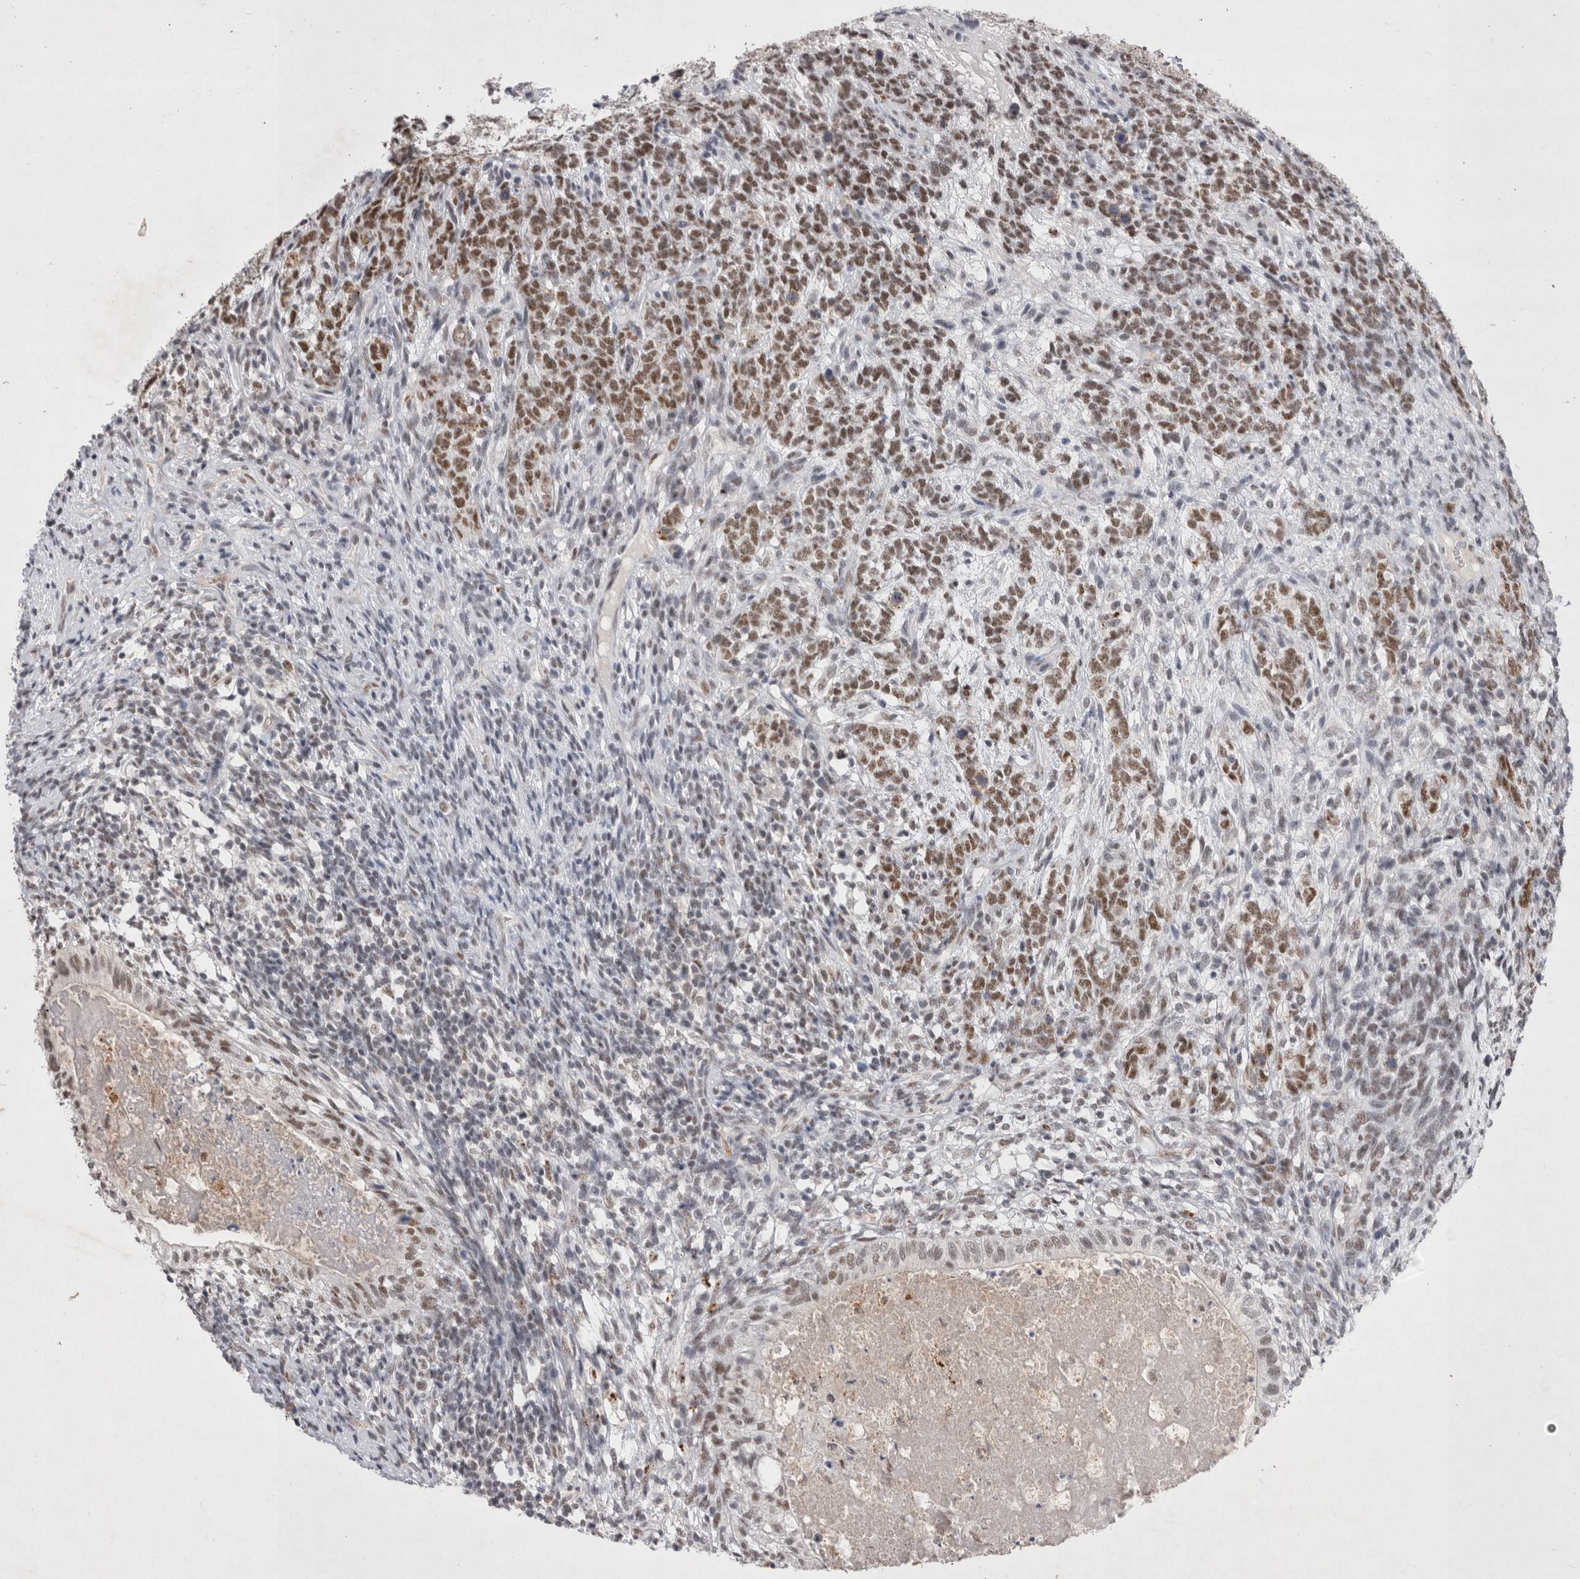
{"staining": {"intensity": "moderate", "quantity": ">75%", "location": "nuclear"}, "tissue": "testis cancer", "cell_type": "Tumor cells", "image_type": "cancer", "snomed": [{"axis": "morphology", "description": "Seminoma, NOS"}, {"axis": "morphology", "description": "Carcinoma, Embryonal, NOS"}, {"axis": "topography", "description": "Testis"}], "caption": "Immunohistochemical staining of testis seminoma reveals medium levels of moderate nuclear protein expression in approximately >75% of tumor cells. The staining was performed using DAB, with brown indicating positive protein expression. Nuclei are stained blue with hematoxylin.", "gene": "RBM6", "patient": {"sex": "male", "age": 28}}